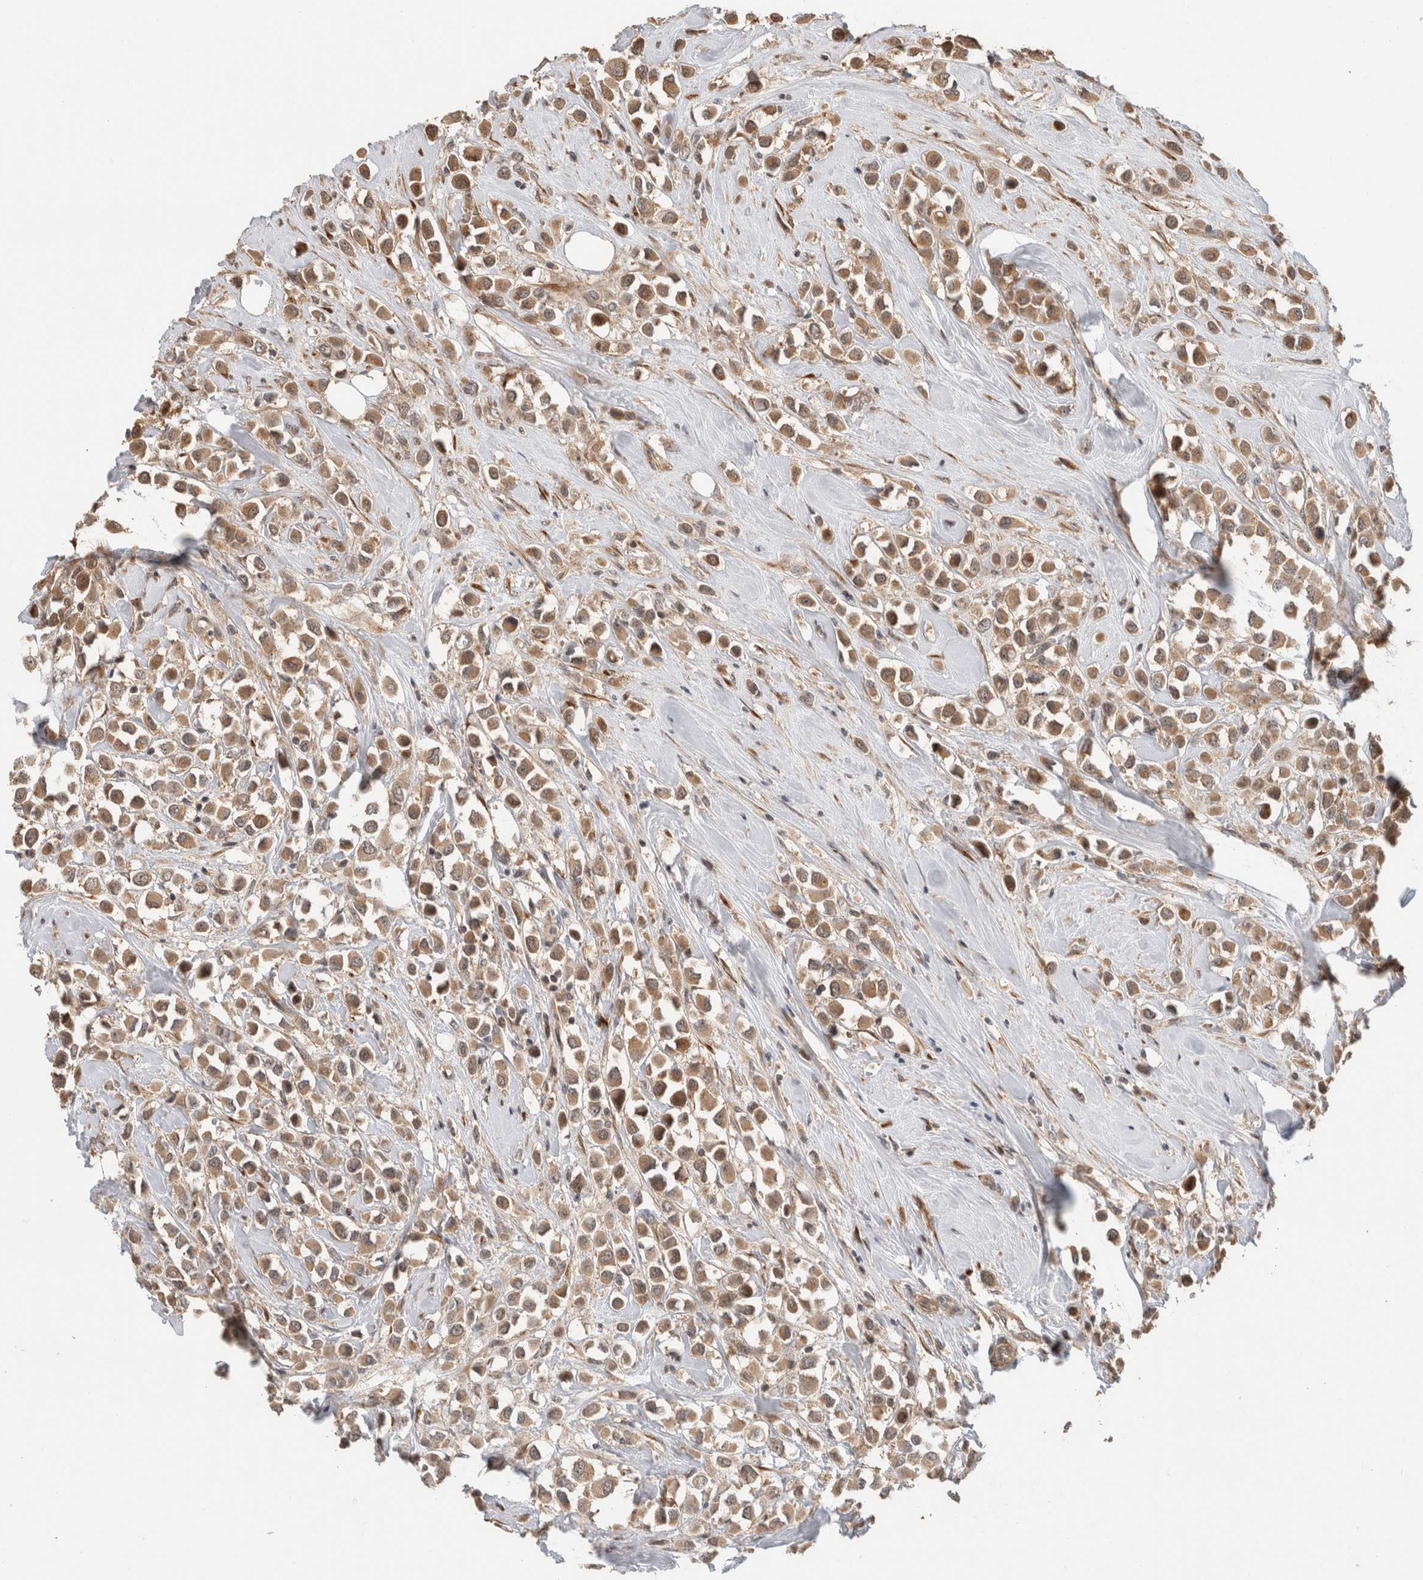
{"staining": {"intensity": "moderate", "quantity": ">75%", "location": "cytoplasmic/membranous"}, "tissue": "breast cancer", "cell_type": "Tumor cells", "image_type": "cancer", "snomed": [{"axis": "morphology", "description": "Duct carcinoma"}, {"axis": "topography", "description": "Breast"}], "caption": "Breast intraductal carcinoma stained with immunohistochemistry (IHC) shows moderate cytoplasmic/membranous positivity in approximately >75% of tumor cells.", "gene": "PCDHB15", "patient": {"sex": "female", "age": 61}}